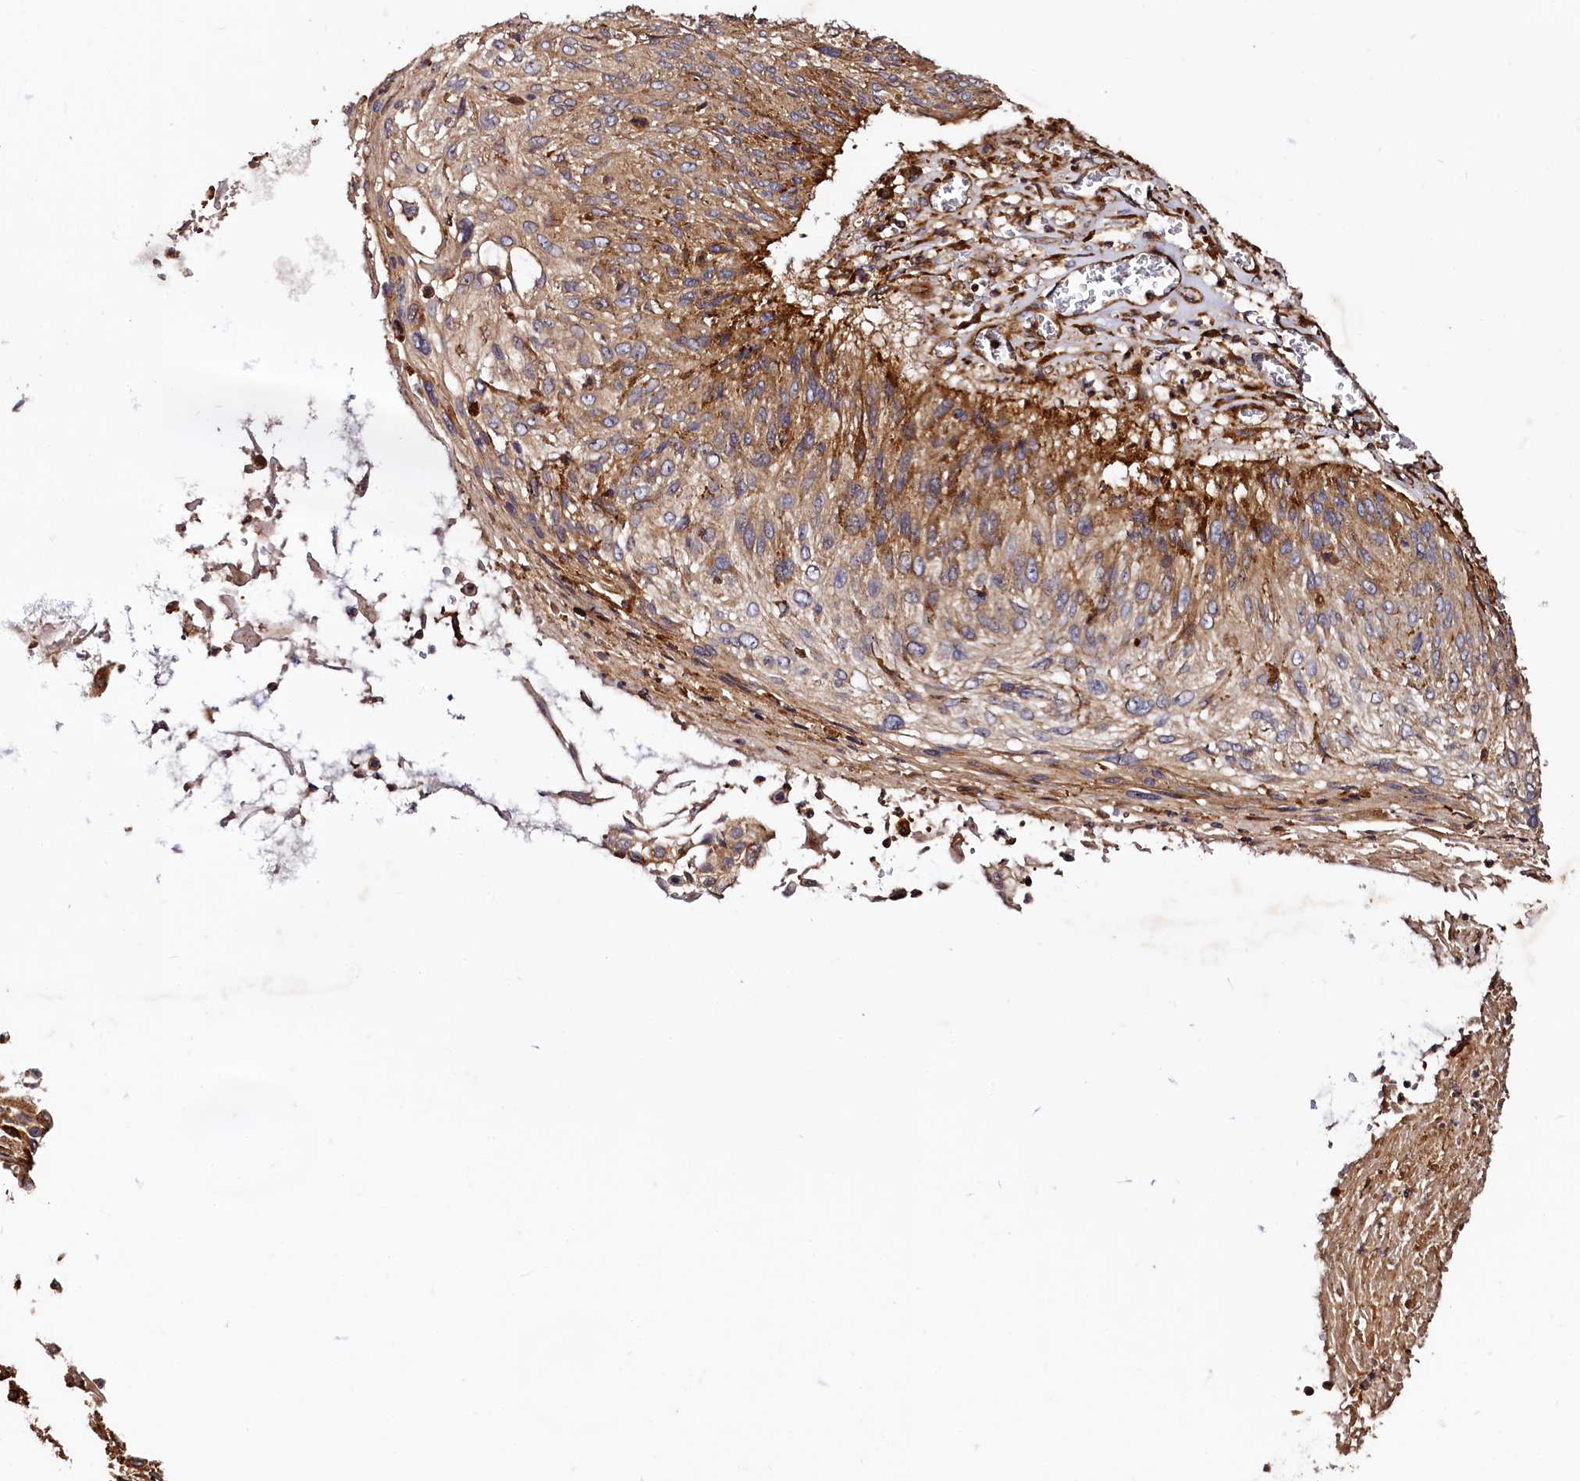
{"staining": {"intensity": "moderate", "quantity": ">75%", "location": "cytoplasmic/membranous"}, "tissue": "cervical cancer", "cell_type": "Tumor cells", "image_type": "cancer", "snomed": [{"axis": "morphology", "description": "Squamous cell carcinoma, NOS"}, {"axis": "topography", "description": "Cervix"}], "caption": "Immunohistochemical staining of cervical cancer exhibits medium levels of moderate cytoplasmic/membranous positivity in approximately >75% of tumor cells.", "gene": "WDR73", "patient": {"sex": "female", "age": 51}}